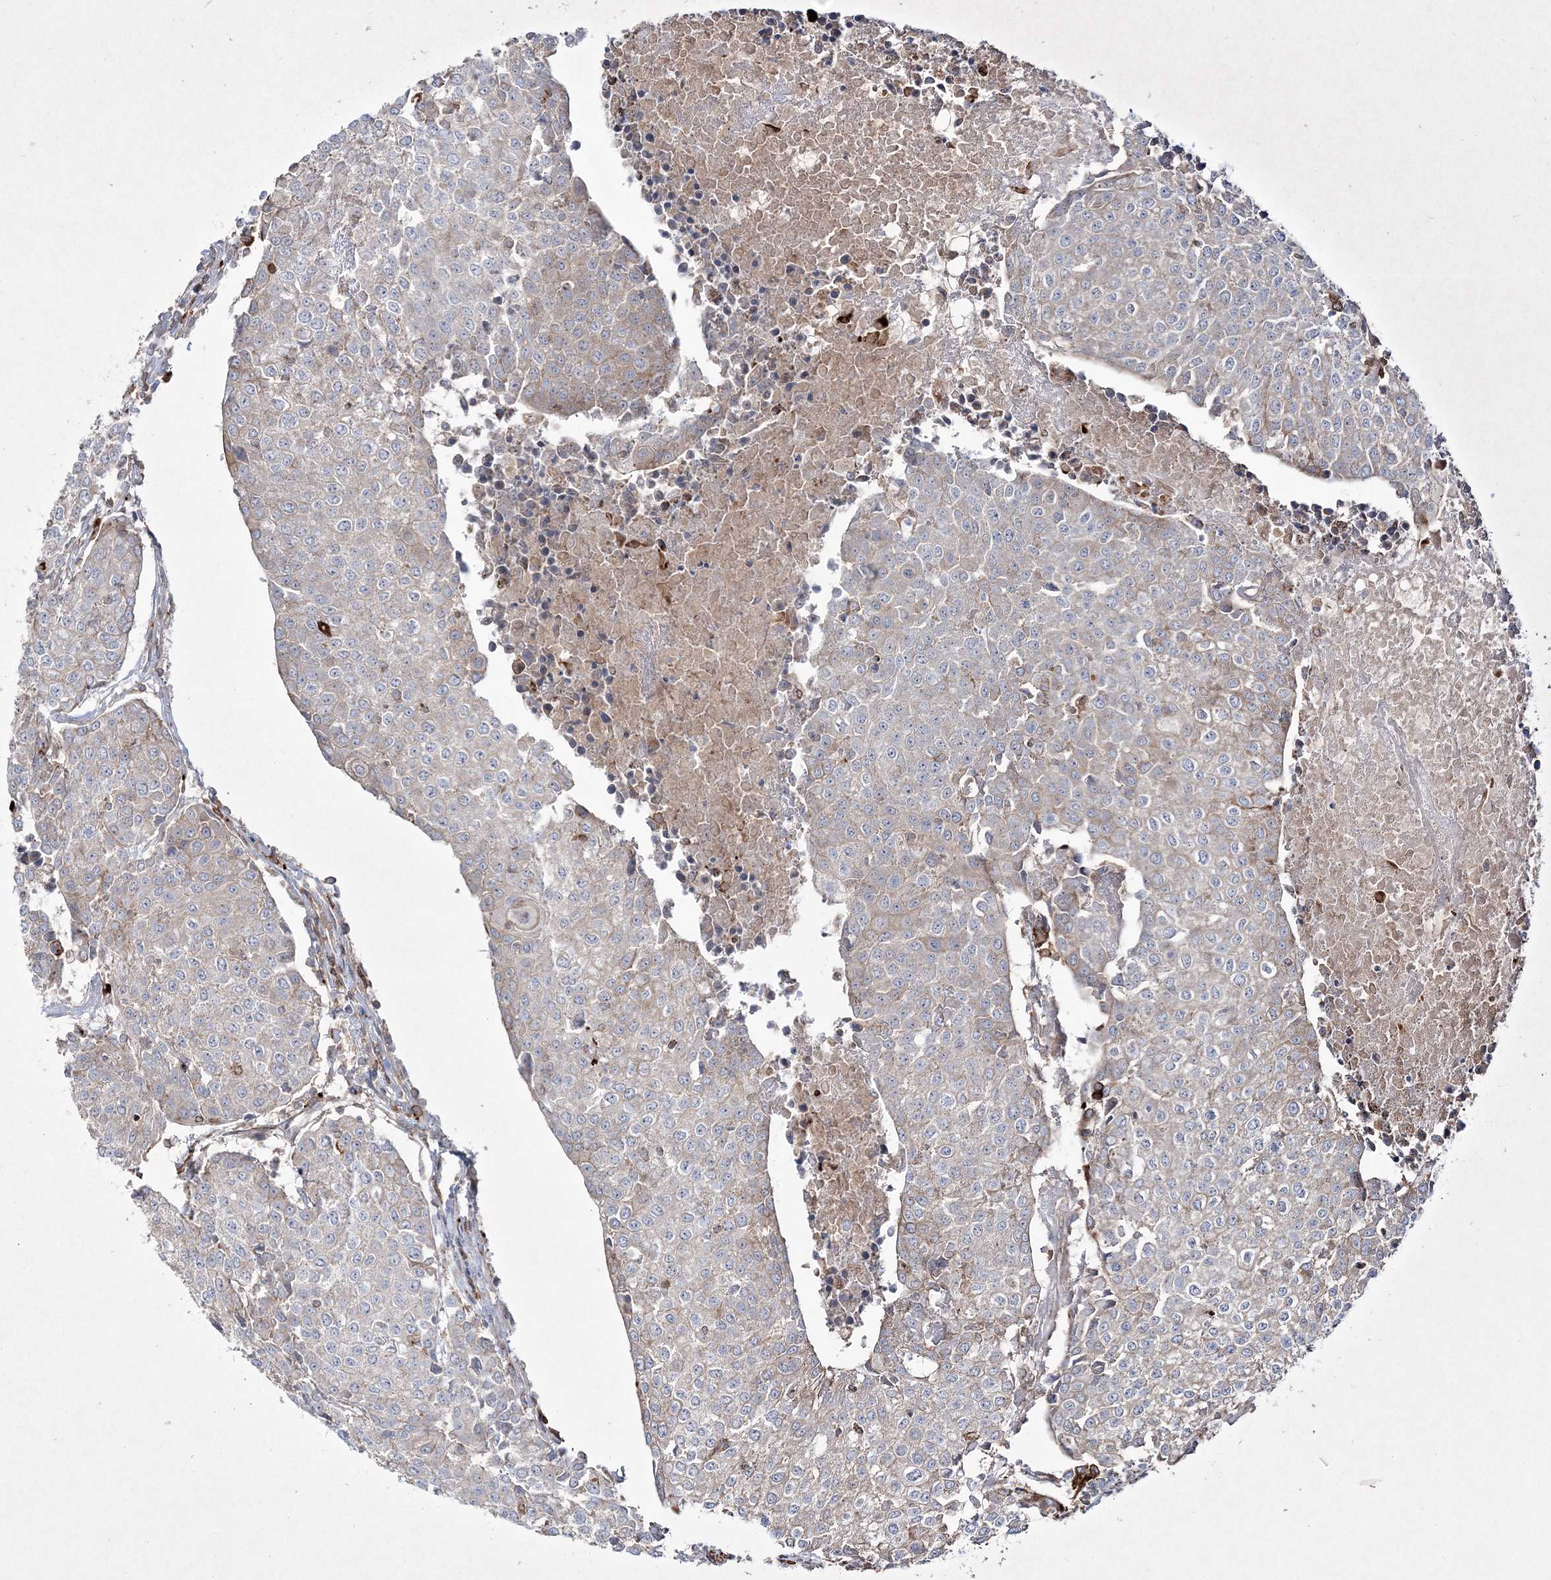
{"staining": {"intensity": "strong", "quantity": "<25%", "location": "cytoplasmic/membranous"}, "tissue": "urothelial cancer", "cell_type": "Tumor cells", "image_type": "cancer", "snomed": [{"axis": "morphology", "description": "Urothelial carcinoma, High grade"}, {"axis": "topography", "description": "Urinary bladder"}], "caption": "A brown stain highlights strong cytoplasmic/membranous positivity of a protein in human urothelial cancer tumor cells.", "gene": "RICTOR", "patient": {"sex": "female", "age": 85}}